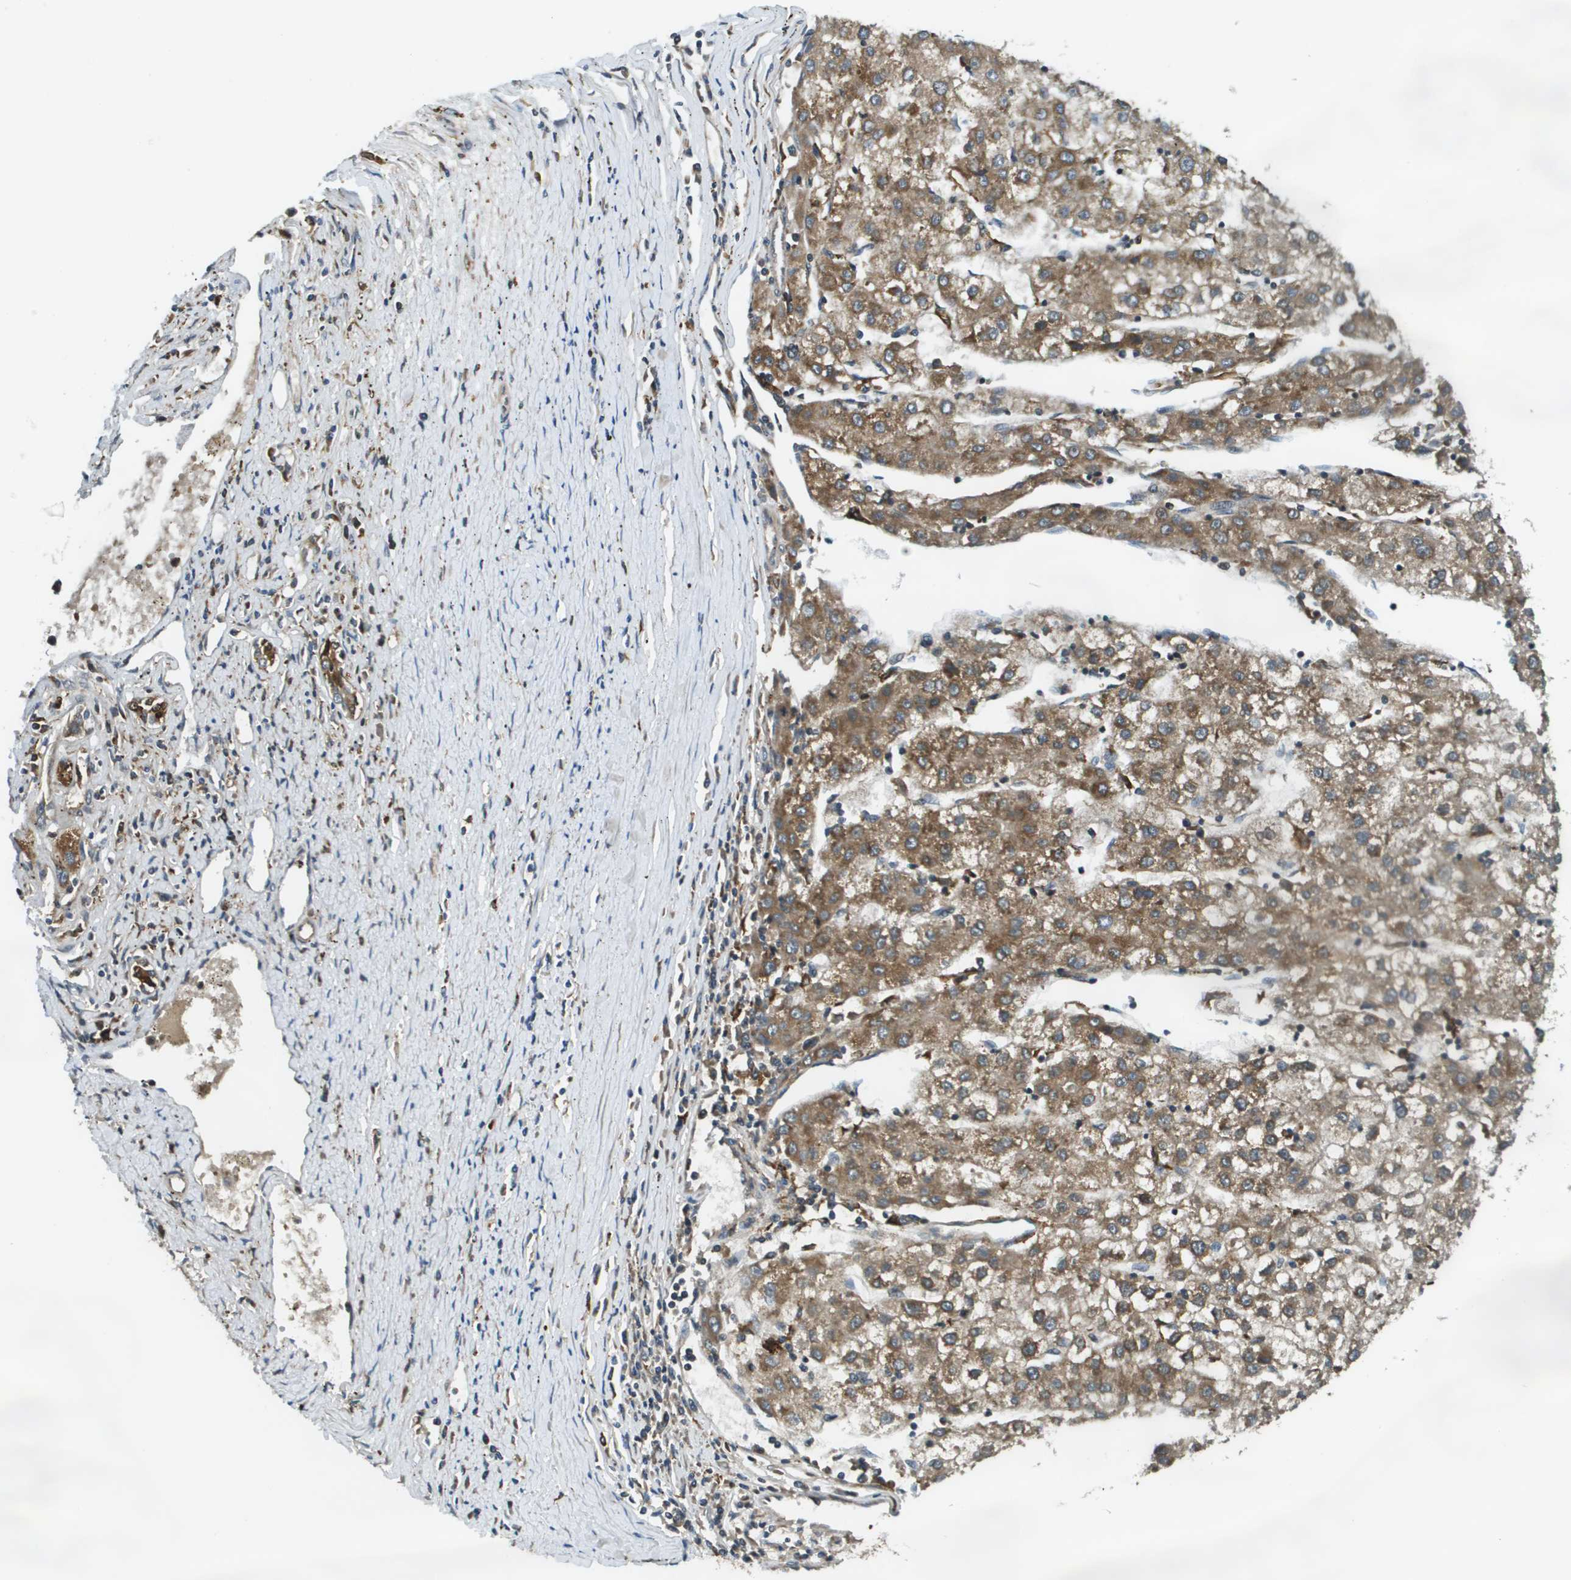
{"staining": {"intensity": "moderate", "quantity": ">75%", "location": "cytoplasmic/membranous"}, "tissue": "liver cancer", "cell_type": "Tumor cells", "image_type": "cancer", "snomed": [{"axis": "morphology", "description": "Carcinoma, Hepatocellular, NOS"}, {"axis": "topography", "description": "Liver"}], "caption": "Approximately >75% of tumor cells in human liver cancer reveal moderate cytoplasmic/membranous protein positivity as visualized by brown immunohistochemical staining.", "gene": "CNPY3", "patient": {"sex": "male", "age": 72}}